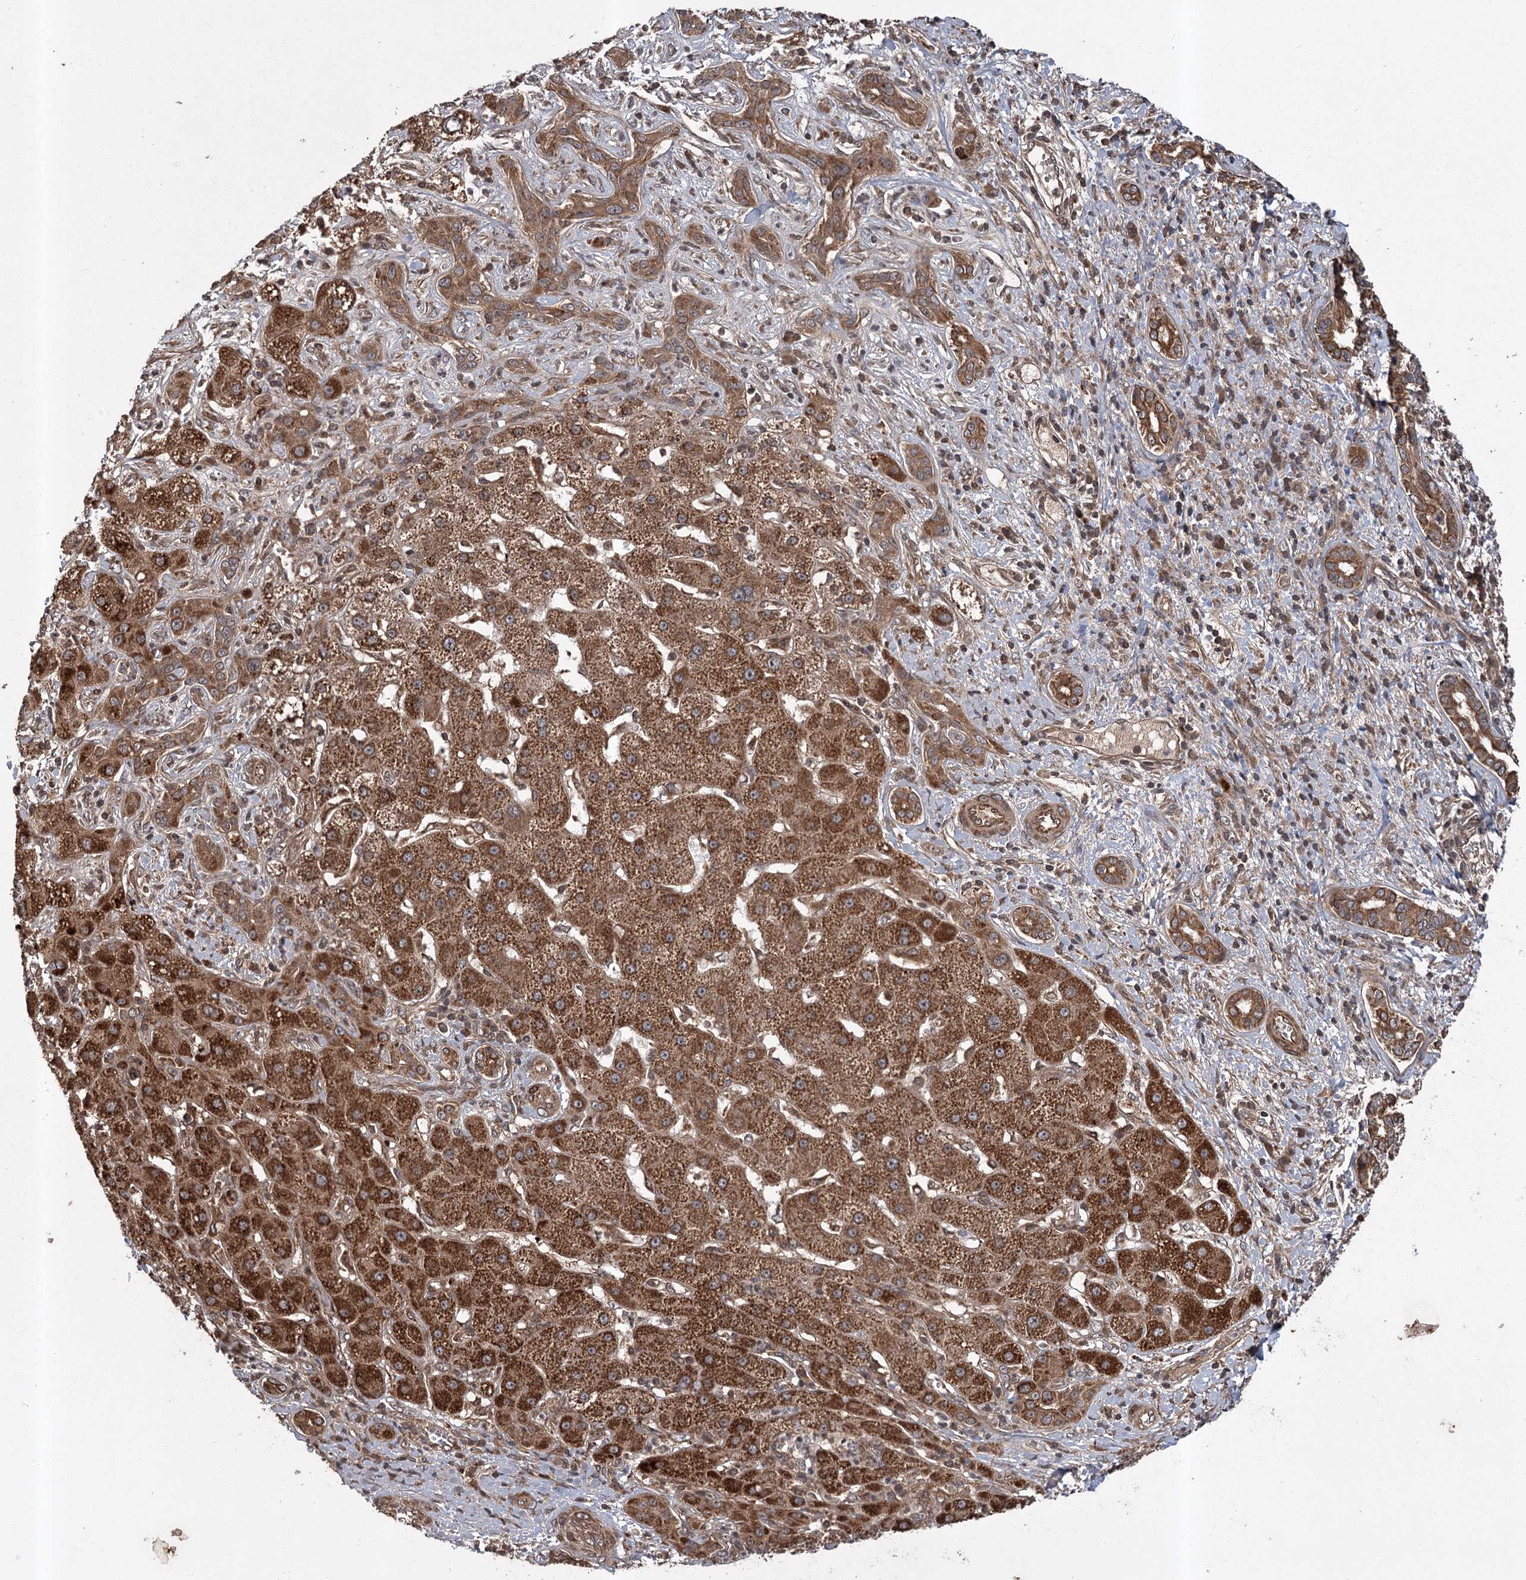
{"staining": {"intensity": "moderate", "quantity": ">75%", "location": "cytoplasmic/membranous"}, "tissue": "liver cancer", "cell_type": "Tumor cells", "image_type": "cancer", "snomed": [{"axis": "morphology", "description": "Carcinoma, Hepatocellular, NOS"}, {"axis": "topography", "description": "Liver"}], "caption": "A high-resolution micrograph shows immunohistochemistry staining of hepatocellular carcinoma (liver), which reveals moderate cytoplasmic/membranous expression in about >75% of tumor cells.", "gene": "RPAP3", "patient": {"sex": "male", "age": 65}}